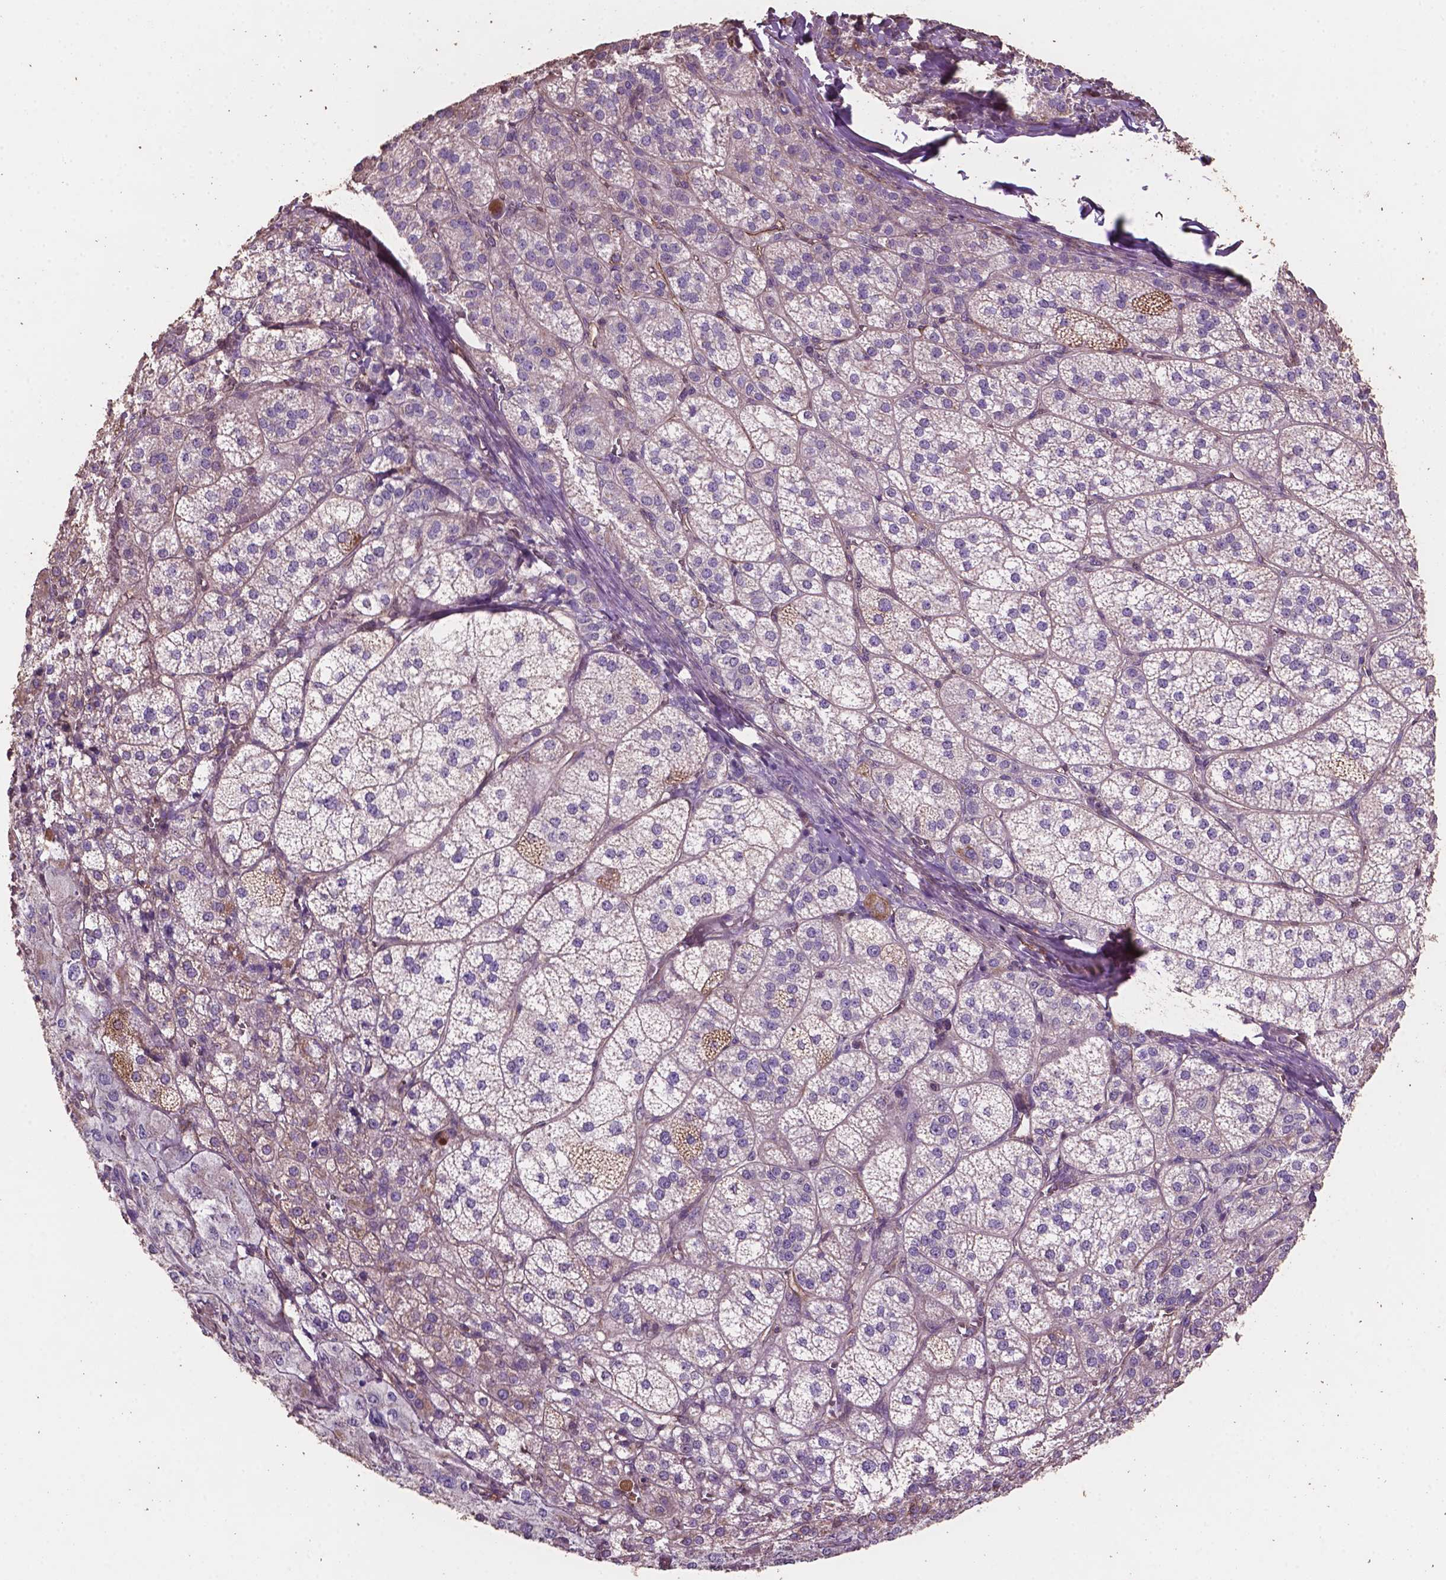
{"staining": {"intensity": "weak", "quantity": "<25%", "location": "cytoplasmic/membranous"}, "tissue": "adrenal gland", "cell_type": "Glandular cells", "image_type": "normal", "snomed": [{"axis": "morphology", "description": "Normal tissue, NOS"}, {"axis": "topography", "description": "Adrenal gland"}], "caption": "IHC of normal human adrenal gland exhibits no positivity in glandular cells.", "gene": "COMMD4", "patient": {"sex": "female", "age": 60}}